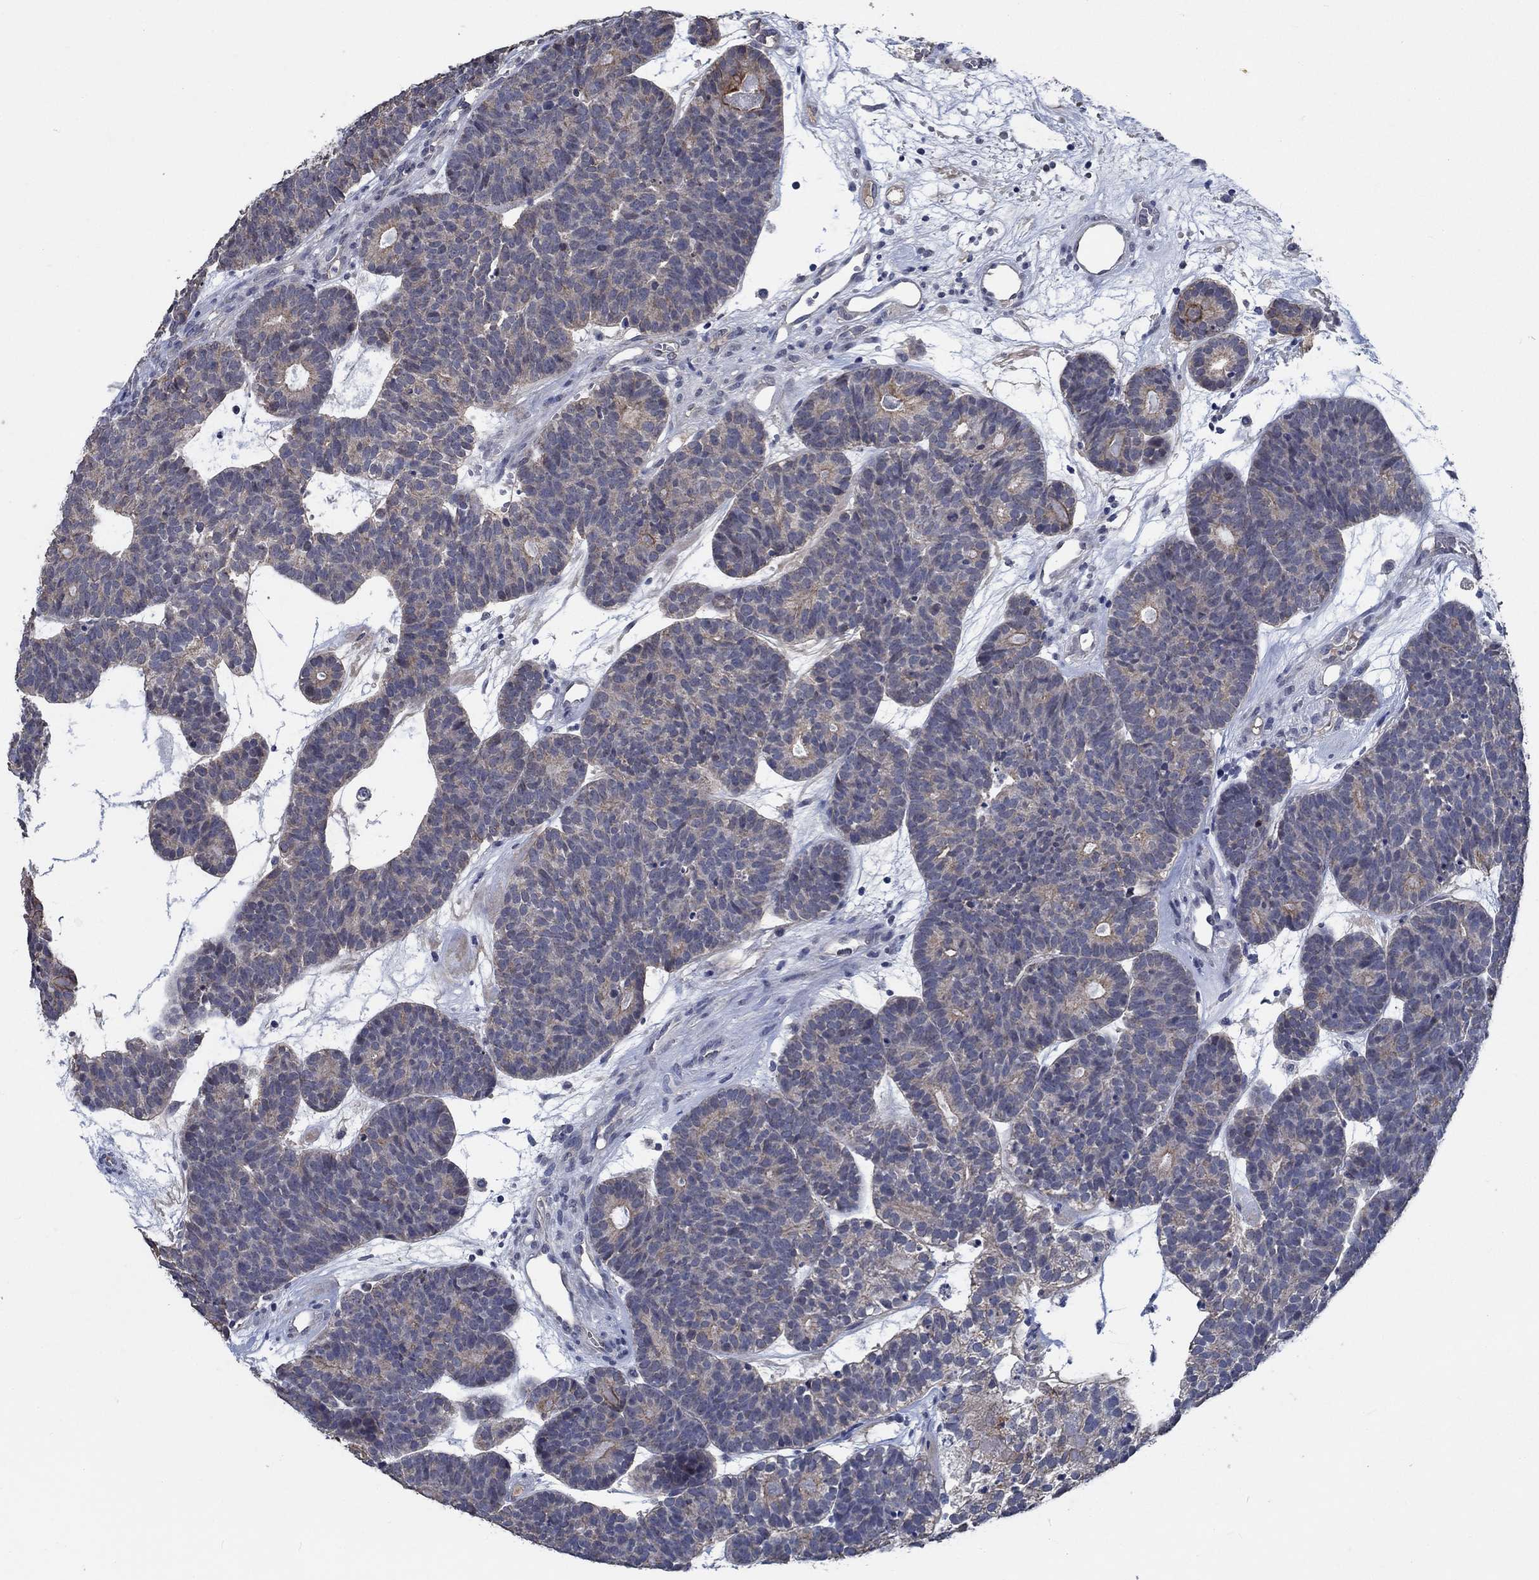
{"staining": {"intensity": "moderate", "quantity": "<25%", "location": "cytoplasmic/membranous"}, "tissue": "head and neck cancer", "cell_type": "Tumor cells", "image_type": "cancer", "snomed": [{"axis": "morphology", "description": "Adenocarcinoma, NOS"}, {"axis": "topography", "description": "Head-Neck"}], "caption": "Human adenocarcinoma (head and neck) stained with a protein marker displays moderate staining in tumor cells.", "gene": "OBSCN", "patient": {"sex": "female", "age": 81}}